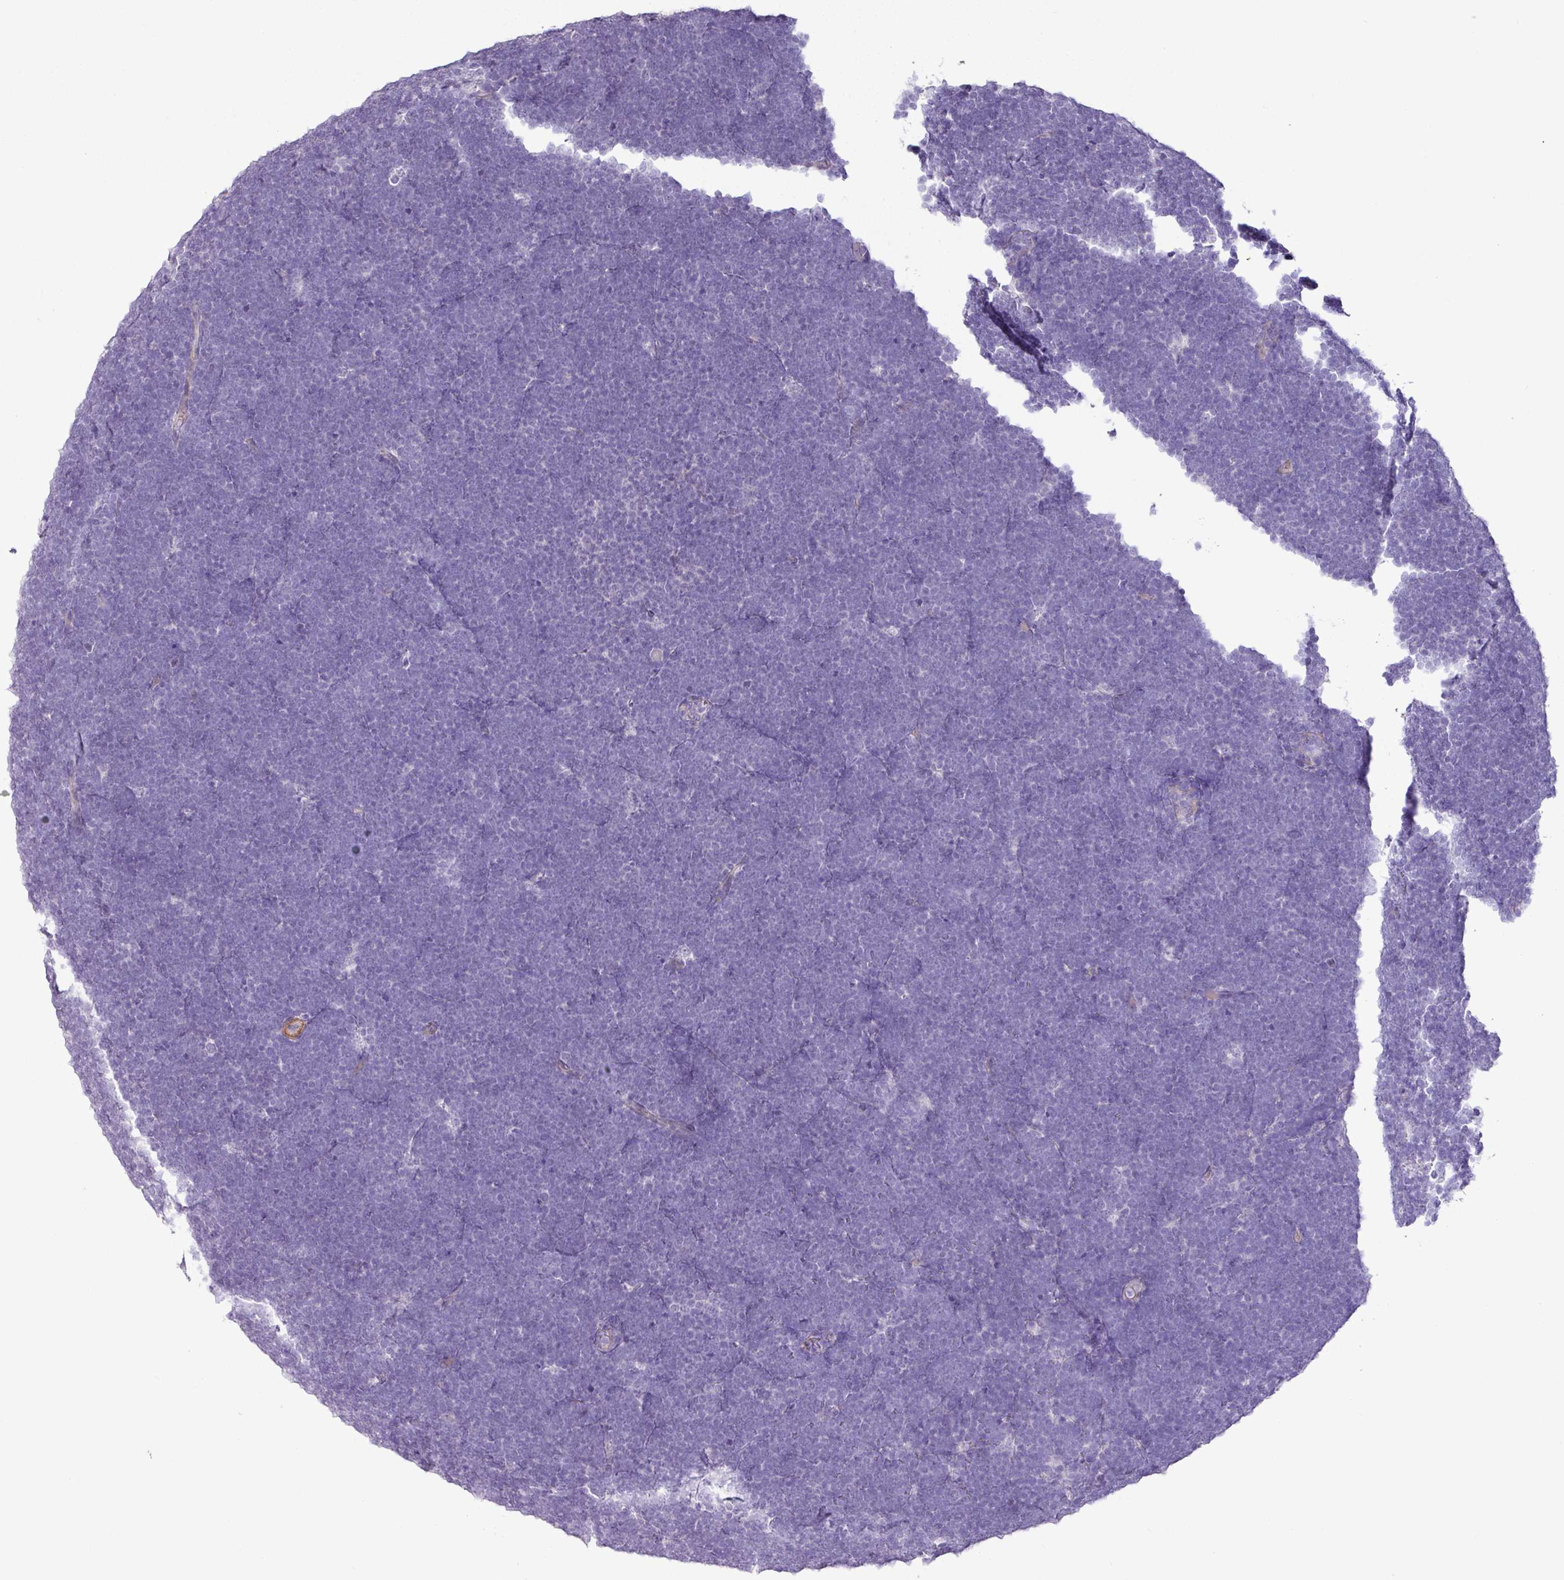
{"staining": {"intensity": "negative", "quantity": "none", "location": "none"}, "tissue": "lymphoma", "cell_type": "Tumor cells", "image_type": "cancer", "snomed": [{"axis": "morphology", "description": "Malignant lymphoma, non-Hodgkin's type, High grade"}, {"axis": "topography", "description": "Lymph node"}], "caption": "High magnification brightfield microscopy of malignant lymphoma, non-Hodgkin's type (high-grade) stained with DAB (brown) and counterstained with hematoxylin (blue): tumor cells show no significant positivity.", "gene": "DIP2A", "patient": {"sex": "male", "age": 13}}